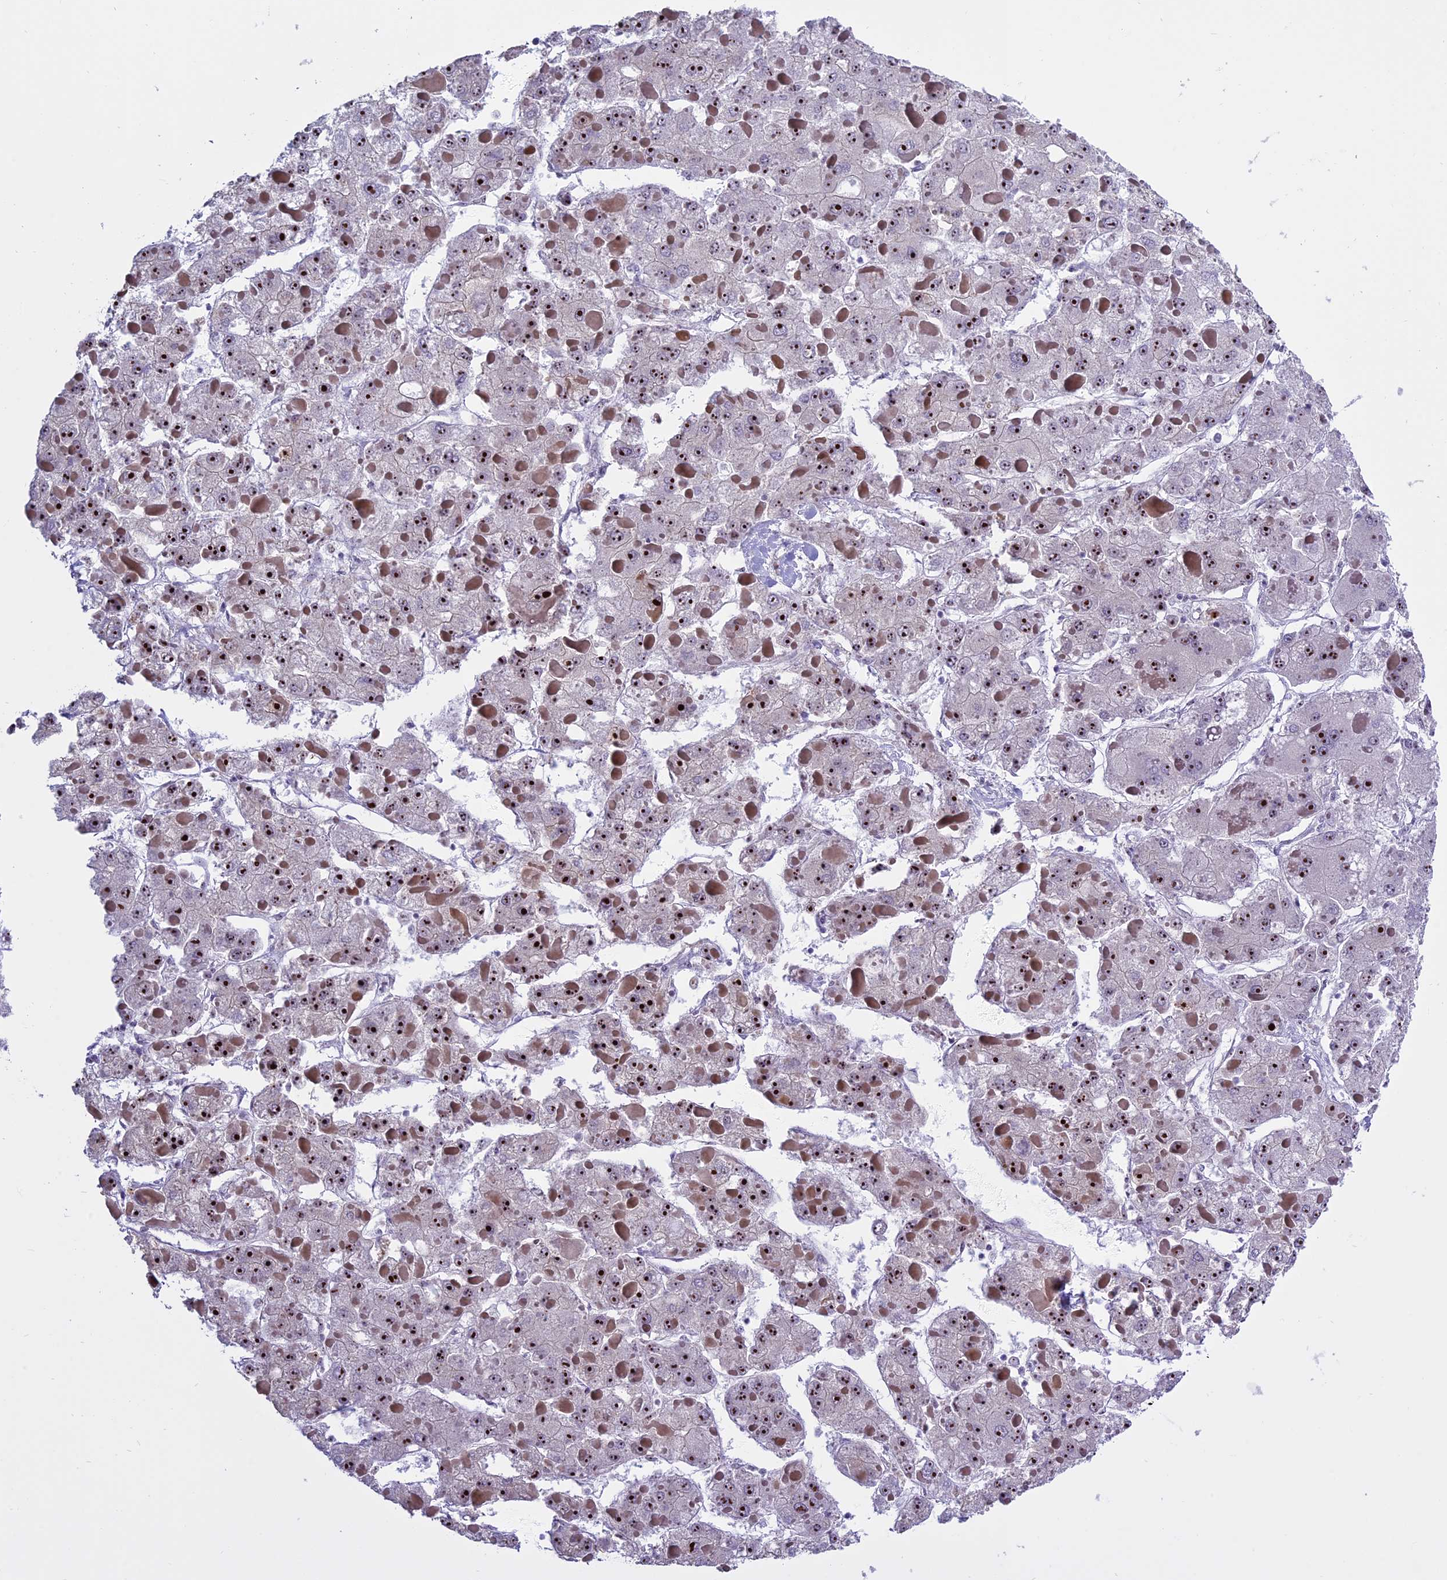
{"staining": {"intensity": "strong", "quantity": ">75%", "location": "nuclear"}, "tissue": "liver cancer", "cell_type": "Tumor cells", "image_type": "cancer", "snomed": [{"axis": "morphology", "description": "Carcinoma, Hepatocellular, NOS"}, {"axis": "topography", "description": "Liver"}], "caption": "Protein staining of liver cancer tissue demonstrates strong nuclear expression in approximately >75% of tumor cells.", "gene": "TBL3", "patient": {"sex": "female", "age": 73}}